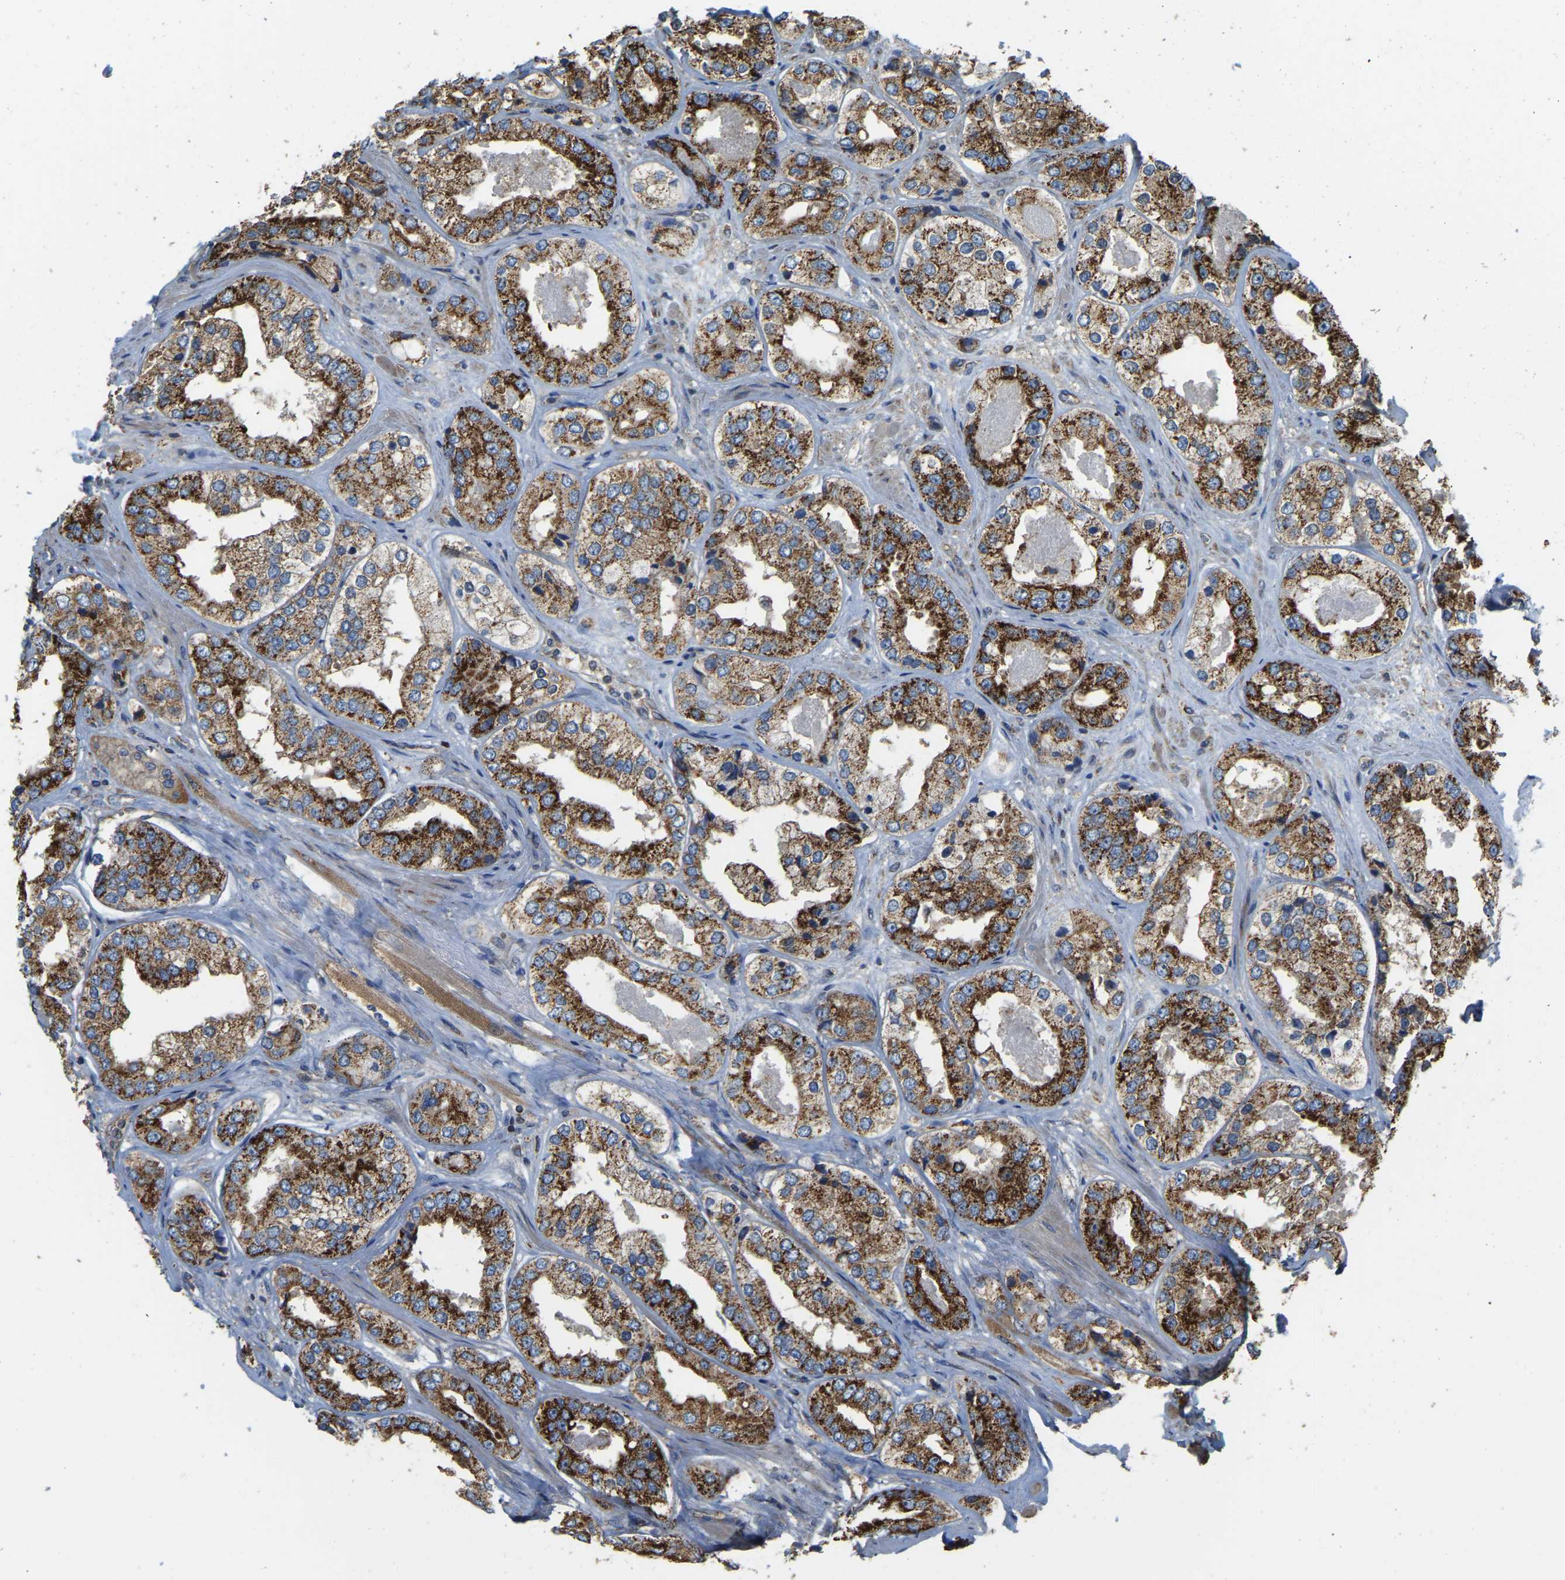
{"staining": {"intensity": "strong", "quantity": ">75%", "location": "cytoplasmic/membranous"}, "tissue": "prostate cancer", "cell_type": "Tumor cells", "image_type": "cancer", "snomed": [{"axis": "morphology", "description": "Adenocarcinoma, High grade"}, {"axis": "topography", "description": "Prostate"}], "caption": "Protein staining of prostate cancer tissue exhibits strong cytoplasmic/membranous positivity in about >75% of tumor cells. The protein is stained brown, and the nuclei are stained in blue (DAB (3,3'-diaminobenzidine) IHC with brightfield microscopy, high magnification).", "gene": "PSMD7", "patient": {"sex": "male", "age": 61}}